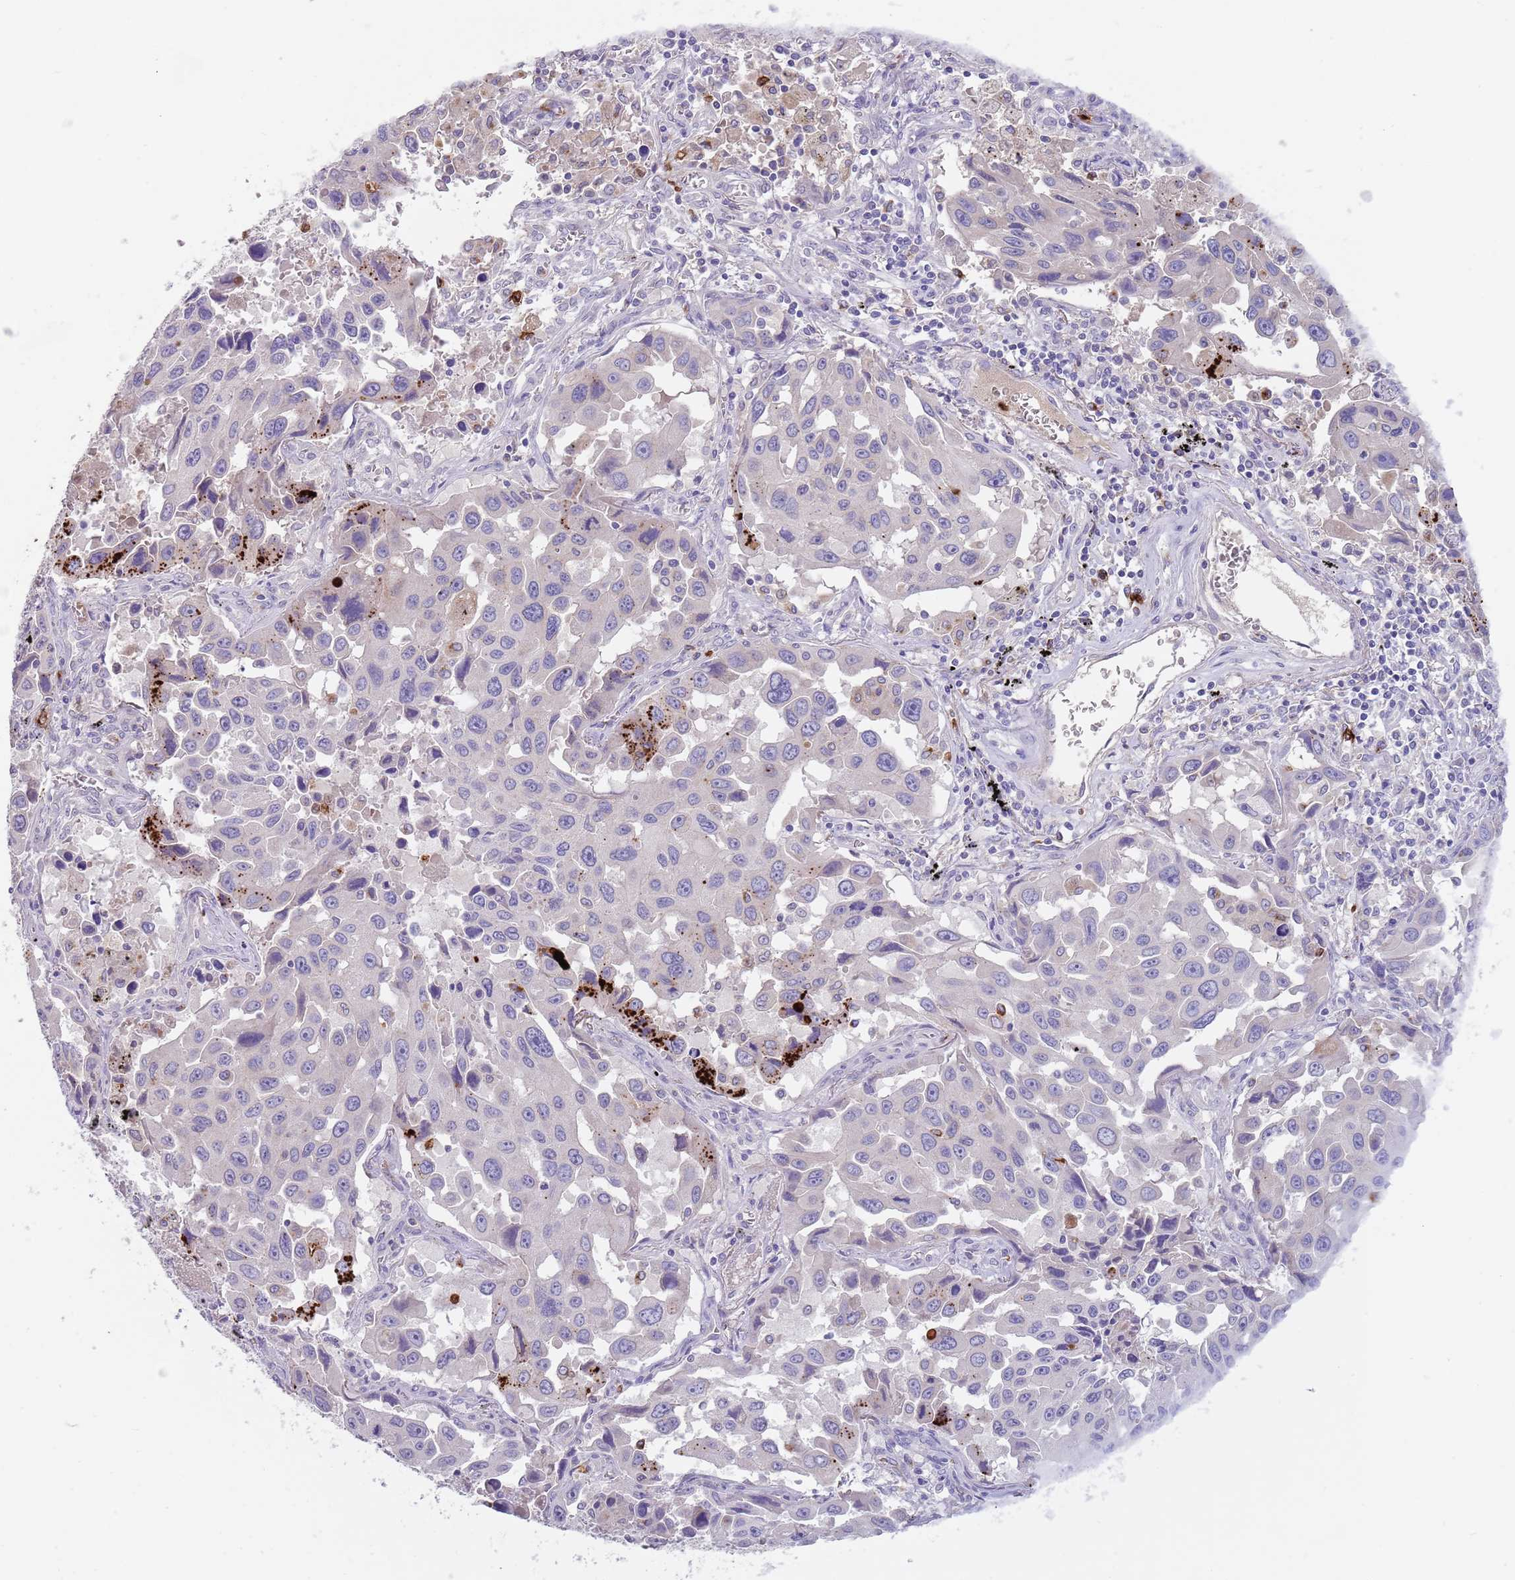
{"staining": {"intensity": "negative", "quantity": "none", "location": "none"}, "tissue": "lung cancer", "cell_type": "Tumor cells", "image_type": "cancer", "snomed": [{"axis": "morphology", "description": "Adenocarcinoma, NOS"}, {"axis": "topography", "description": "Lung"}], "caption": "Immunohistochemistry image of human lung cancer stained for a protein (brown), which demonstrates no positivity in tumor cells.", "gene": "TMEM251", "patient": {"sex": "male", "age": 66}}